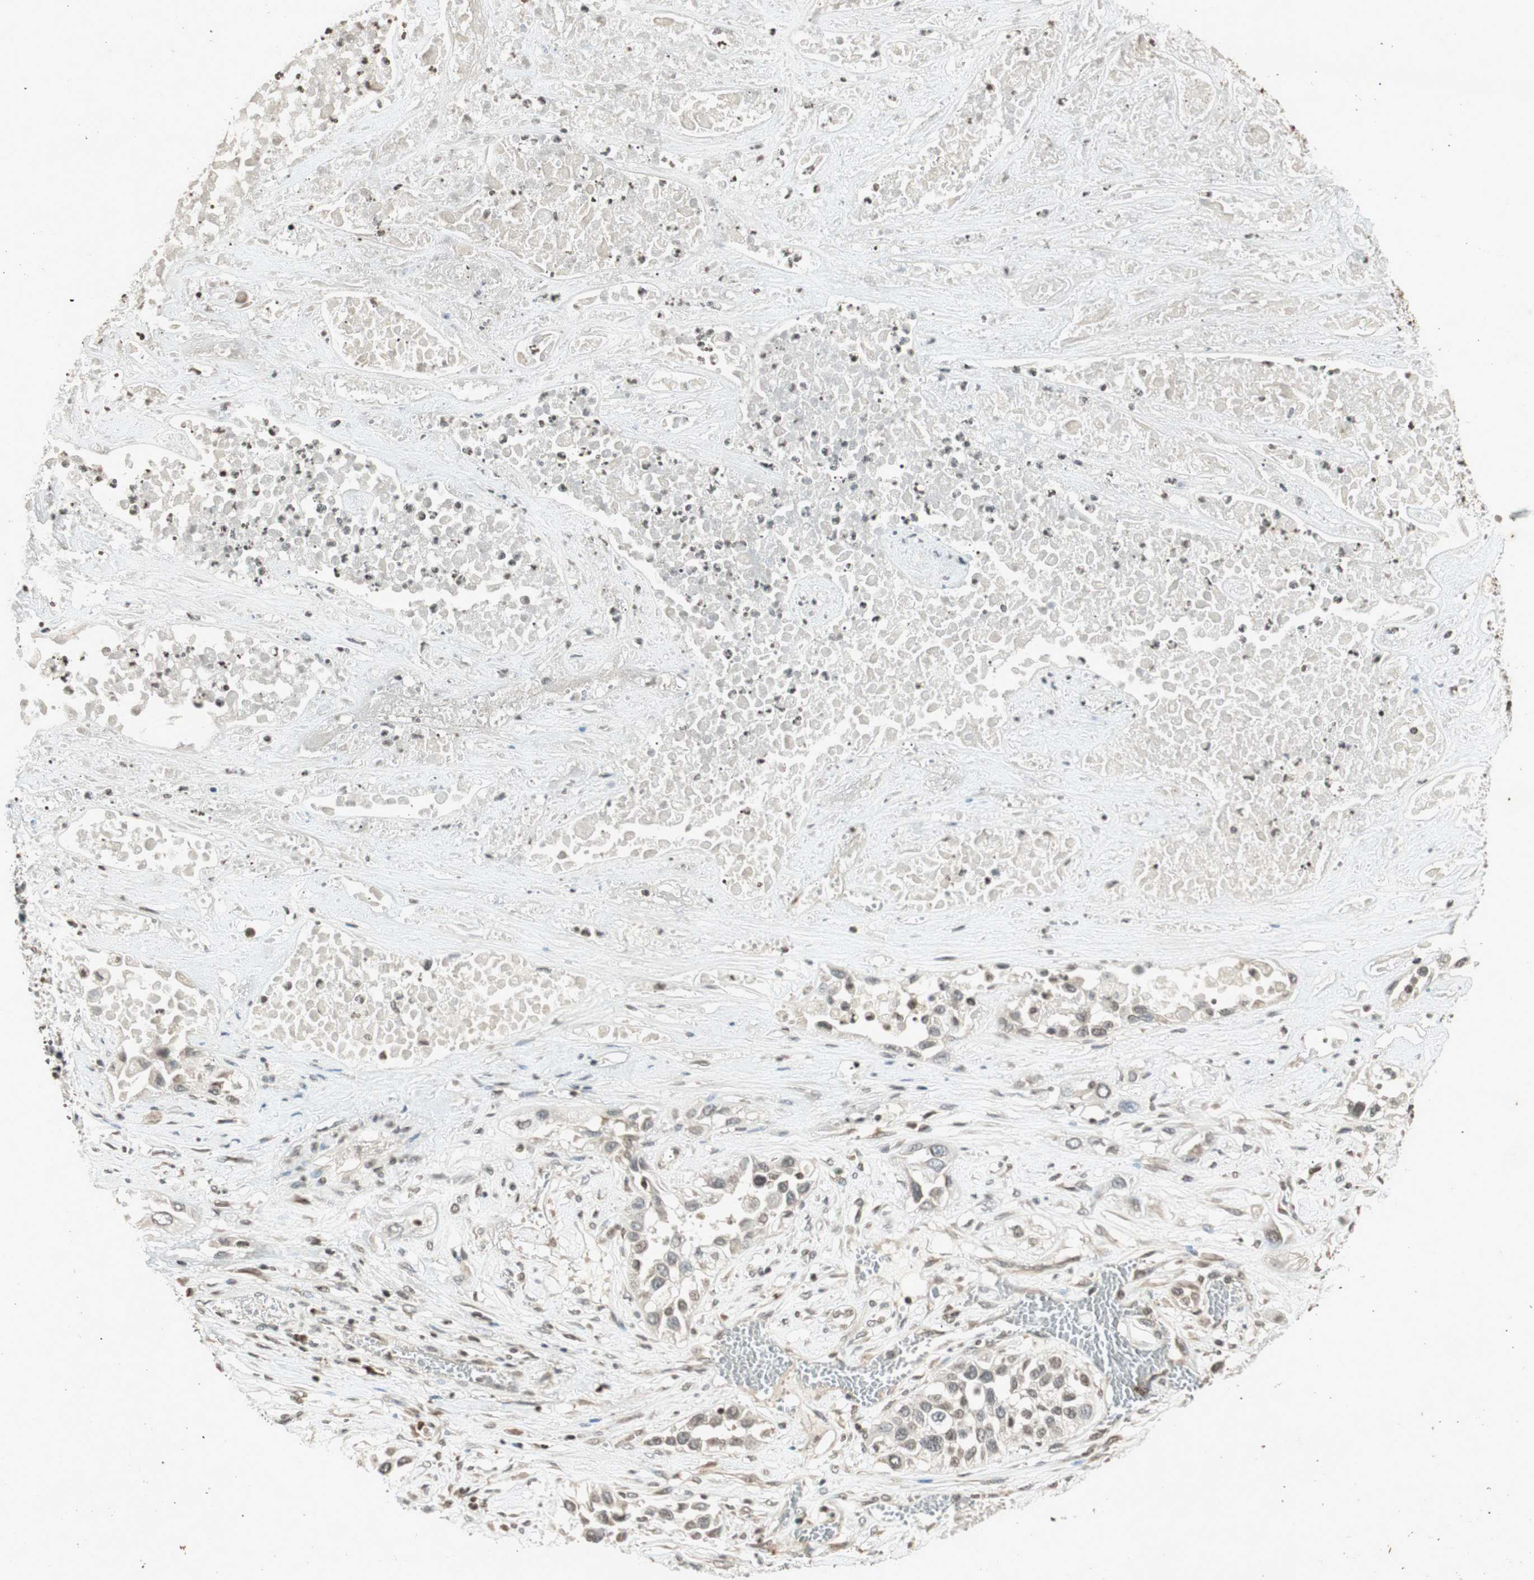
{"staining": {"intensity": "weak", "quantity": "25%-75%", "location": "nuclear"}, "tissue": "lung cancer", "cell_type": "Tumor cells", "image_type": "cancer", "snomed": [{"axis": "morphology", "description": "Squamous cell carcinoma, NOS"}, {"axis": "topography", "description": "Lung"}], "caption": "Lung squamous cell carcinoma stained with immunohistochemistry displays weak nuclear expression in about 25%-75% of tumor cells.", "gene": "PRKG1", "patient": {"sex": "male", "age": 71}}